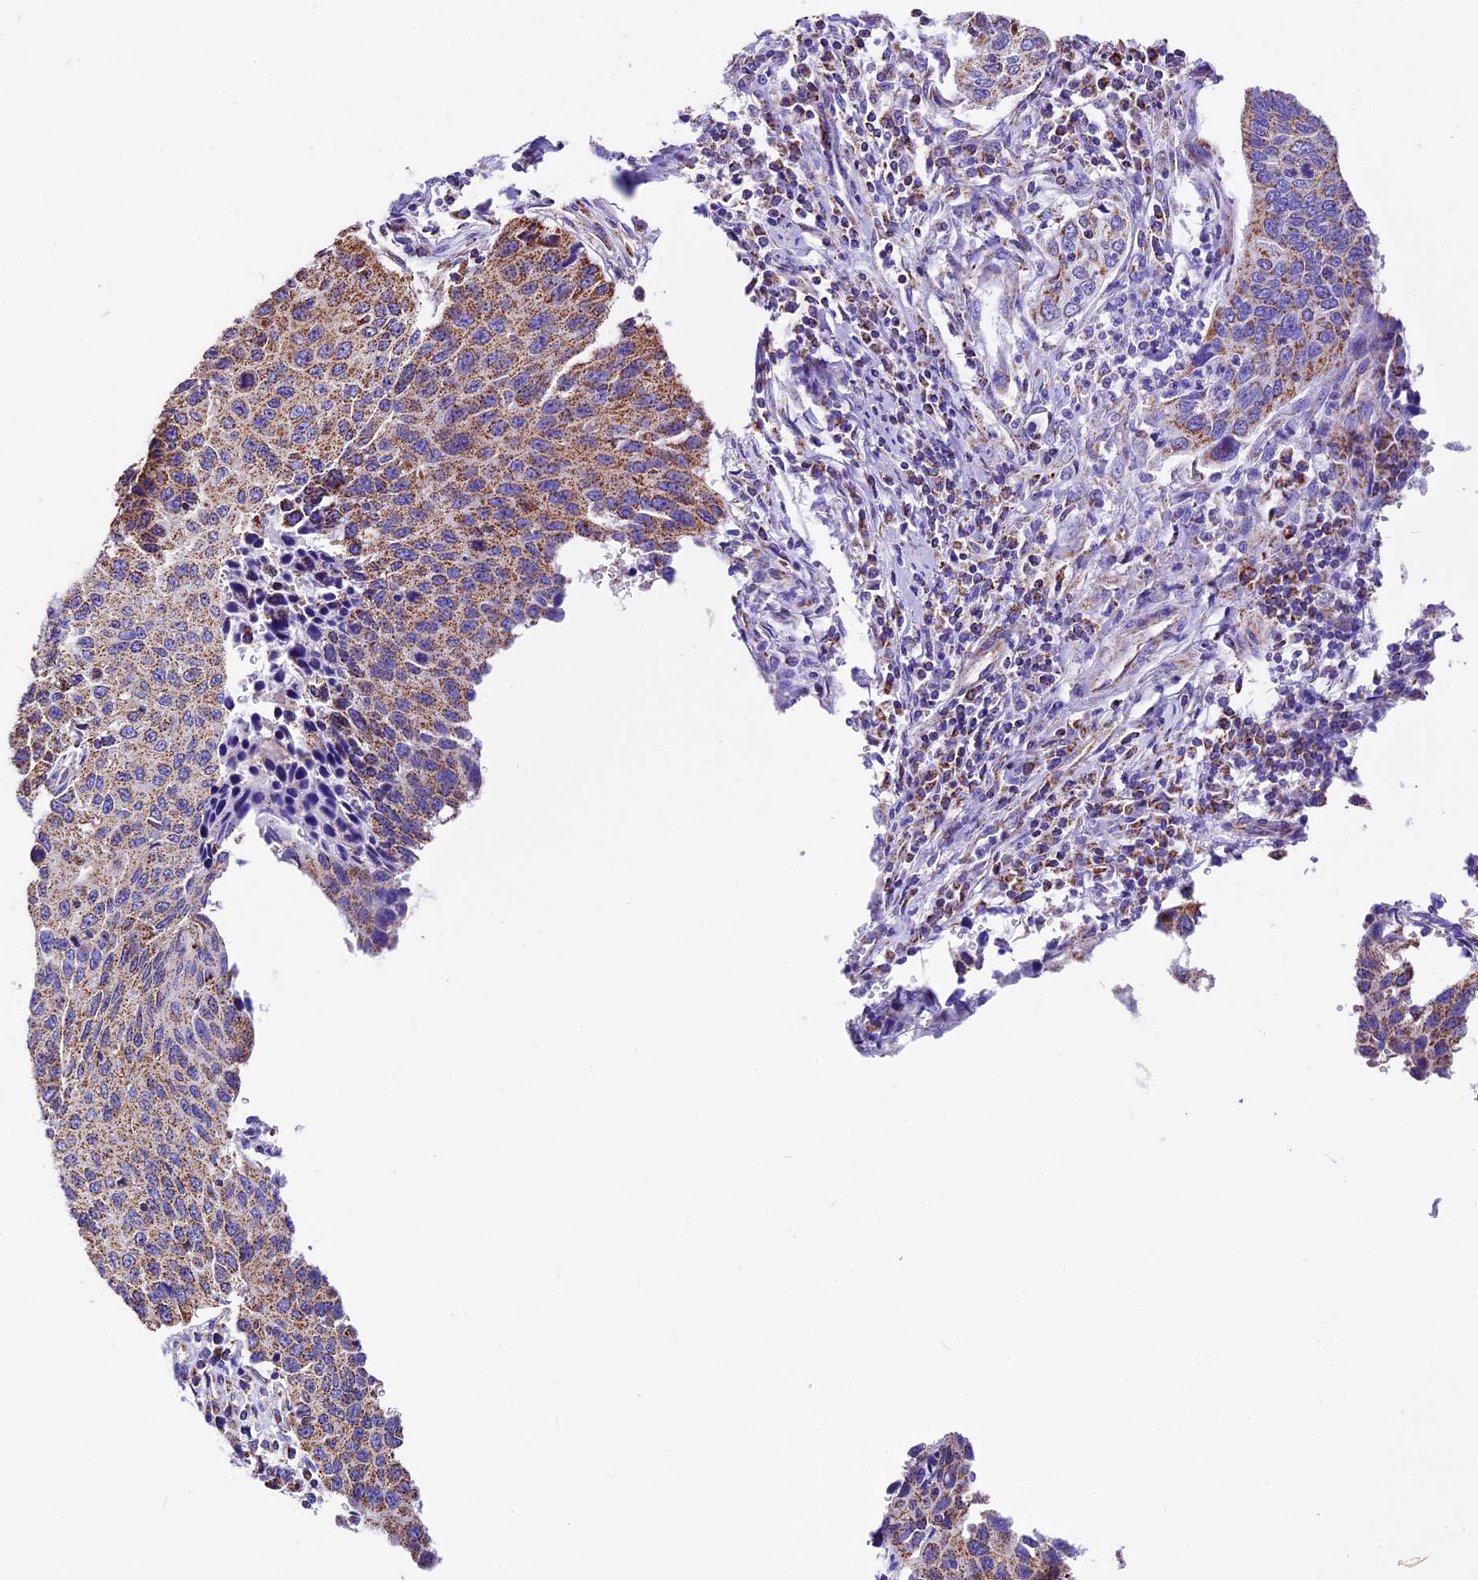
{"staining": {"intensity": "moderate", "quantity": ">75%", "location": "cytoplasmic/membranous"}, "tissue": "cervical cancer", "cell_type": "Tumor cells", "image_type": "cancer", "snomed": [{"axis": "morphology", "description": "Squamous cell carcinoma, NOS"}, {"axis": "topography", "description": "Cervix"}], "caption": "Human cervical cancer (squamous cell carcinoma) stained for a protein (brown) exhibits moderate cytoplasmic/membranous positive staining in about >75% of tumor cells.", "gene": "DCAF5", "patient": {"sex": "female", "age": 53}}